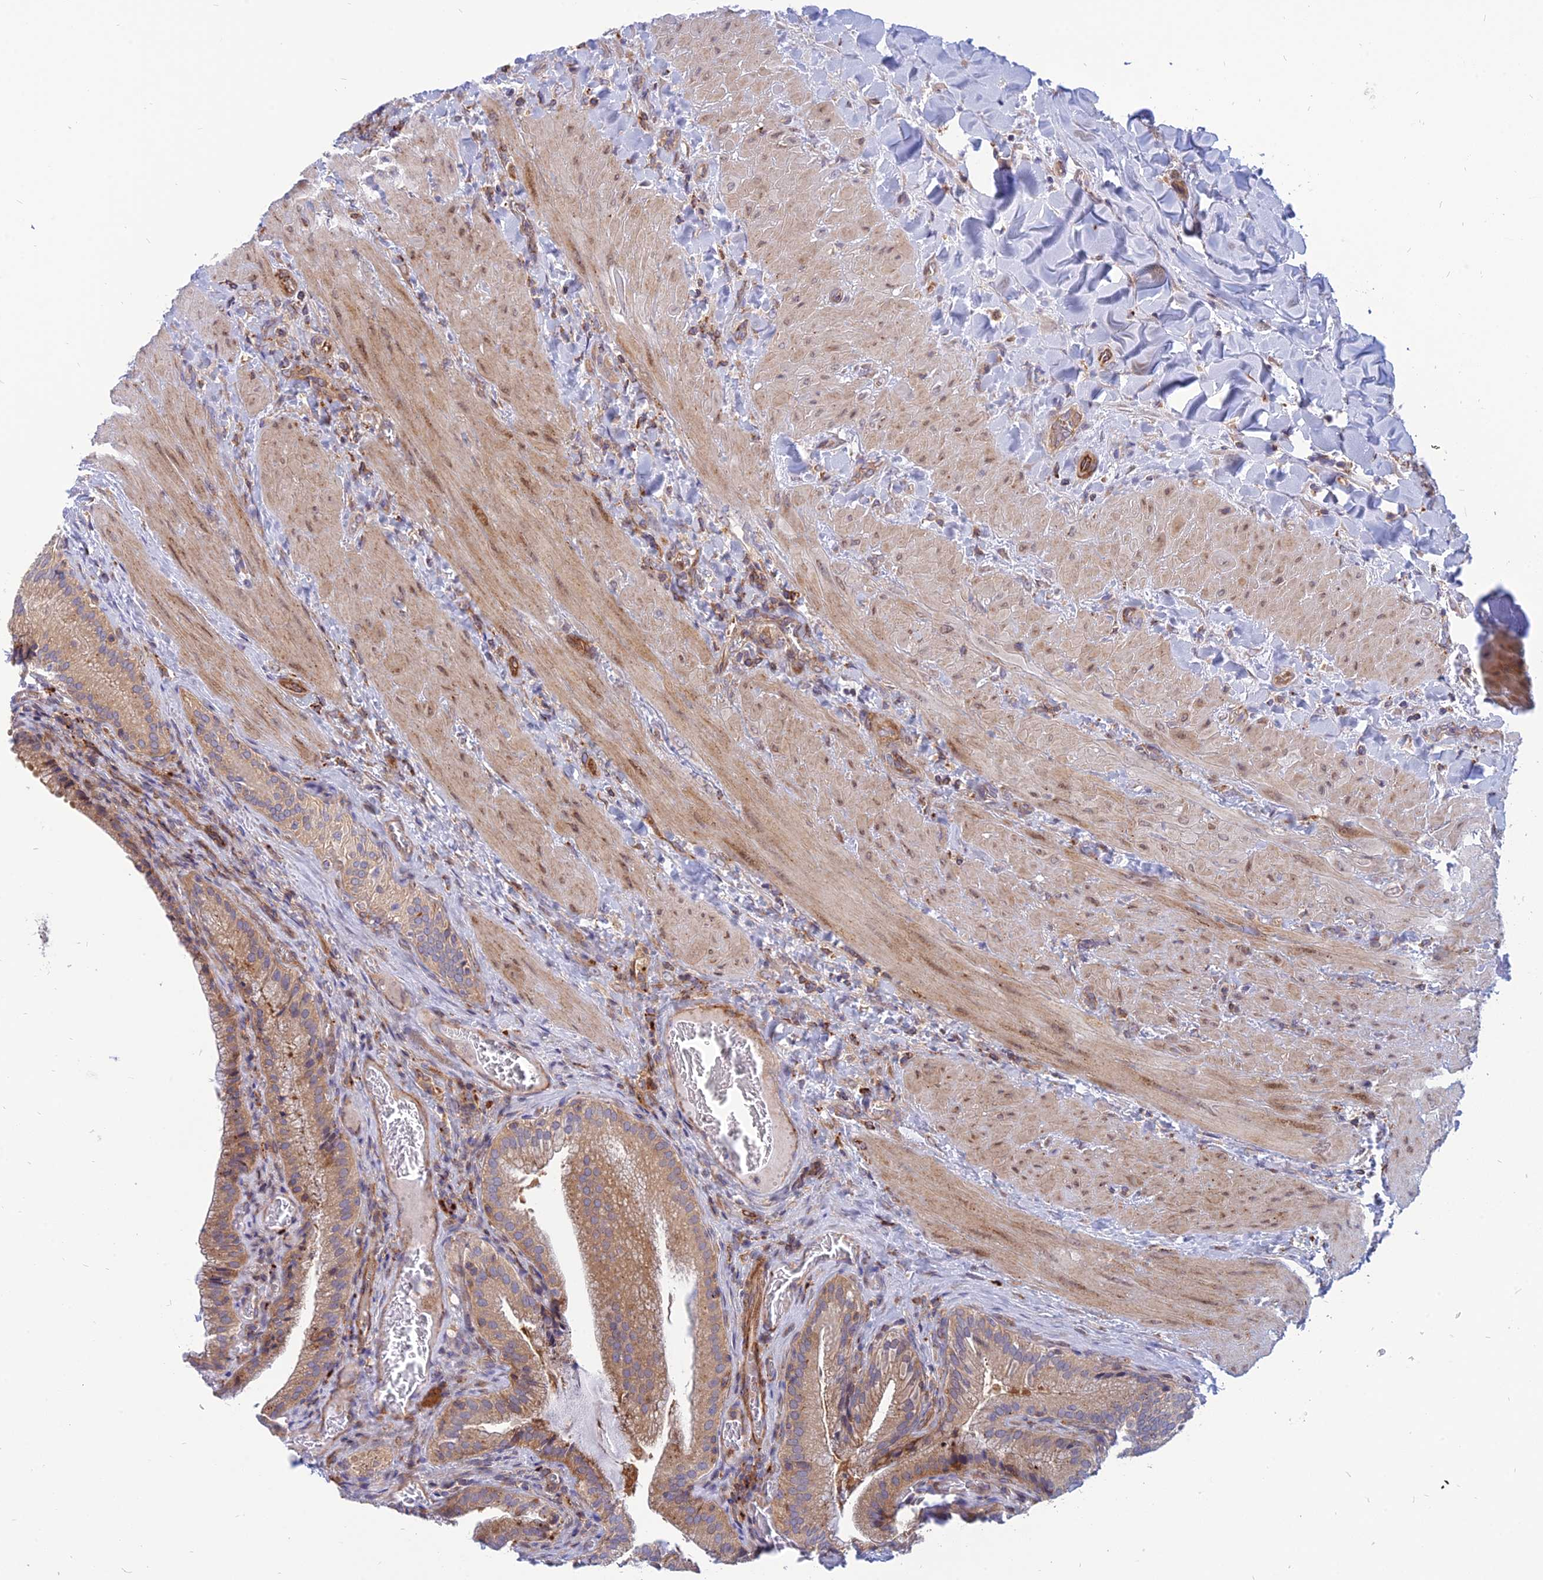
{"staining": {"intensity": "moderate", "quantity": ">75%", "location": "cytoplasmic/membranous"}, "tissue": "gallbladder", "cell_type": "Glandular cells", "image_type": "normal", "snomed": [{"axis": "morphology", "description": "Normal tissue, NOS"}, {"axis": "topography", "description": "Gallbladder"}], "caption": "Immunohistochemistry (IHC) histopathology image of unremarkable gallbladder: gallbladder stained using immunohistochemistry reveals medium levels of moderate protein expression localized specifically in the cytoplasmic/membranous of glandular cells, appearing as a cytoplasmic/membranous brown color.", "gene": "PHKA2", "patient": {"sex": "male", "age": 24}}